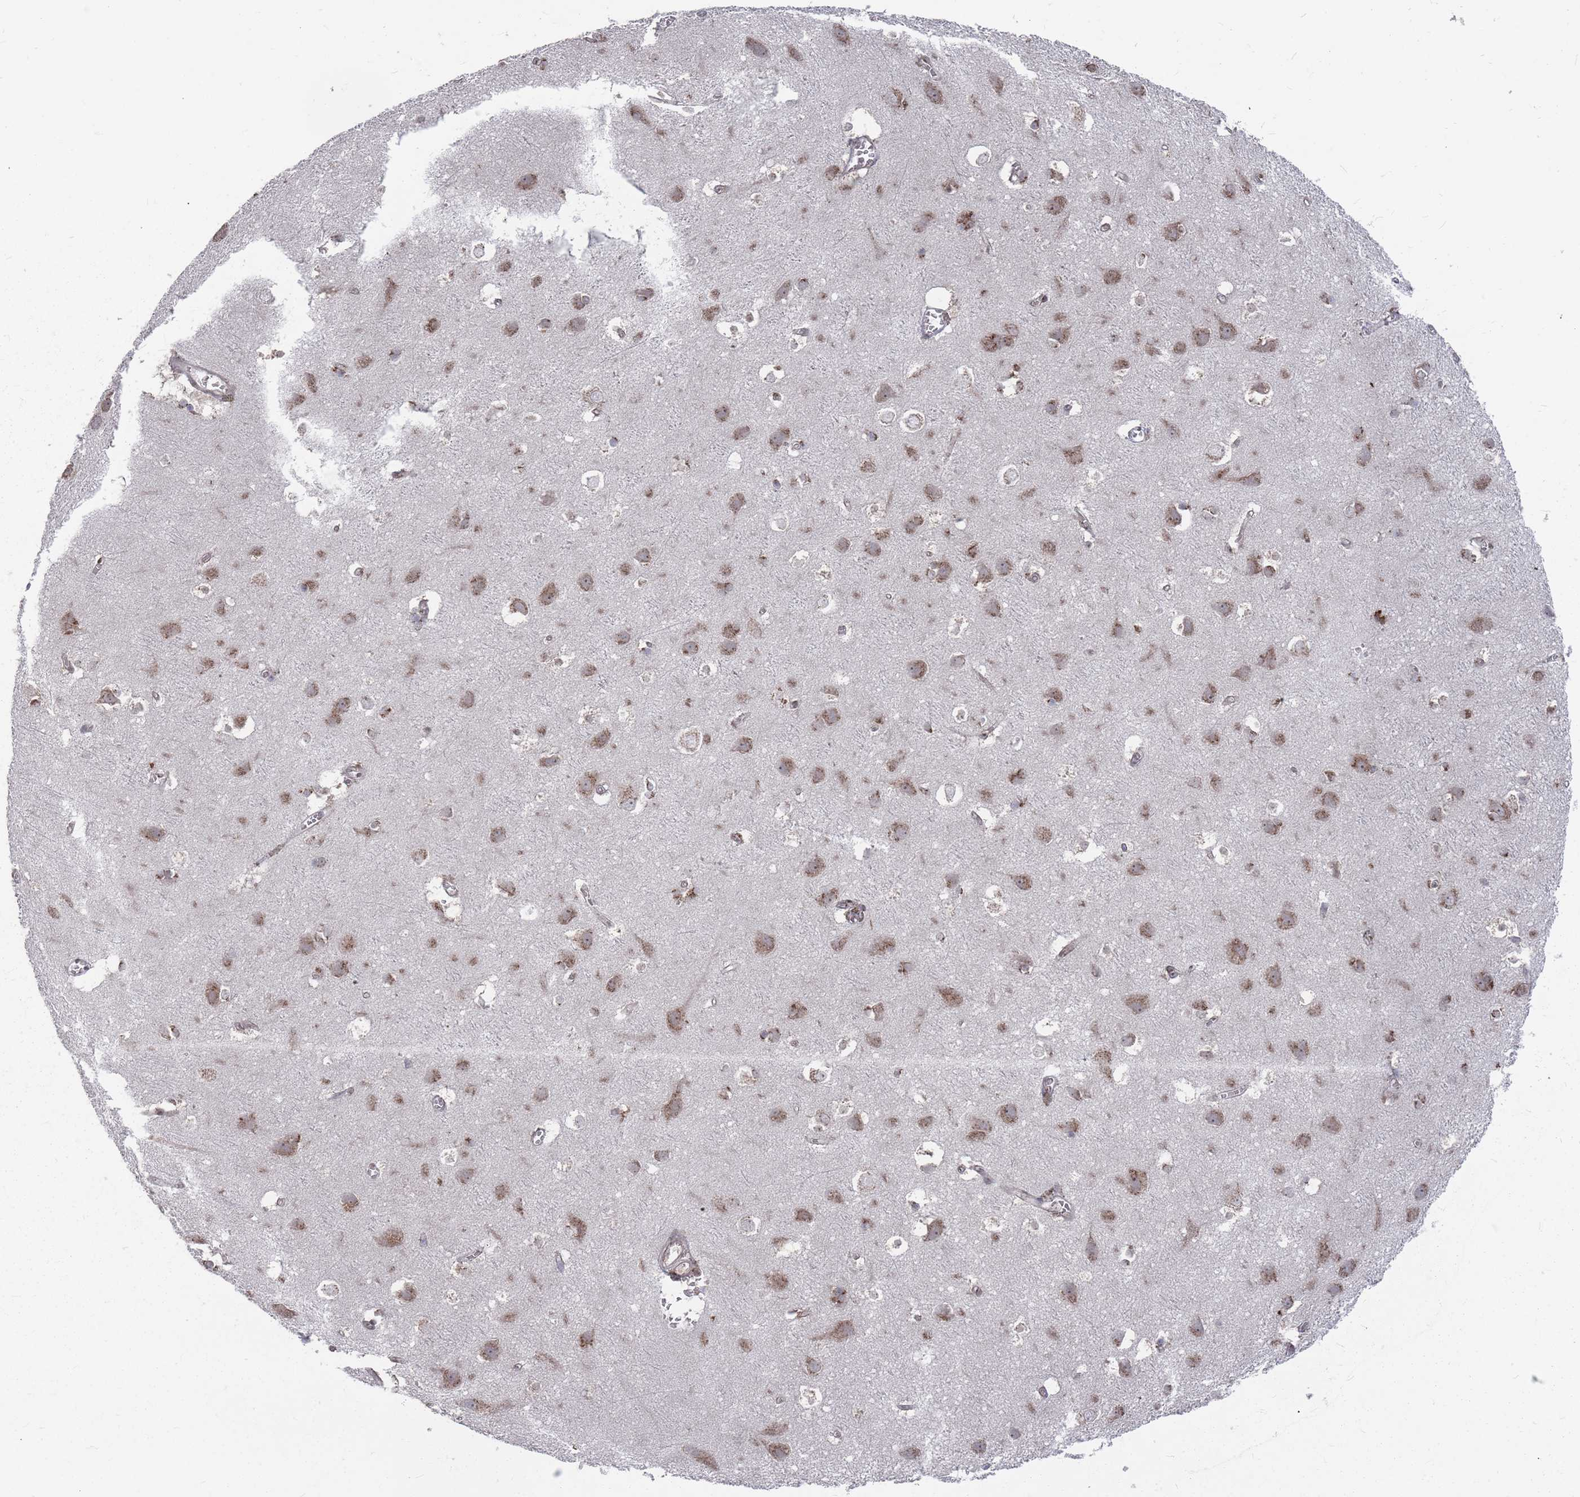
{"staining": {"intensity": "moderate", "quantity": ">75%", "location": "cytoplasmic/membranous"}, "tissue": "cerebral cortex", "cell_type": "Endothelial cells", "image_type": "normal", "snomed": [{"axis": "morphology", "description": "Normal tissue, NOS"}, {"axis": "topography", "description": "Cerebral cortex"}], "caption": "A micrograph showing moderate cytoplasmic/membranous positivity in about >75% of endothelial cells in unremarkable cerebral cortex, as visualized by brown immunohistochemical staining.", "gene": "FMO4", "patient": {"sex": "male", "age": 54}}